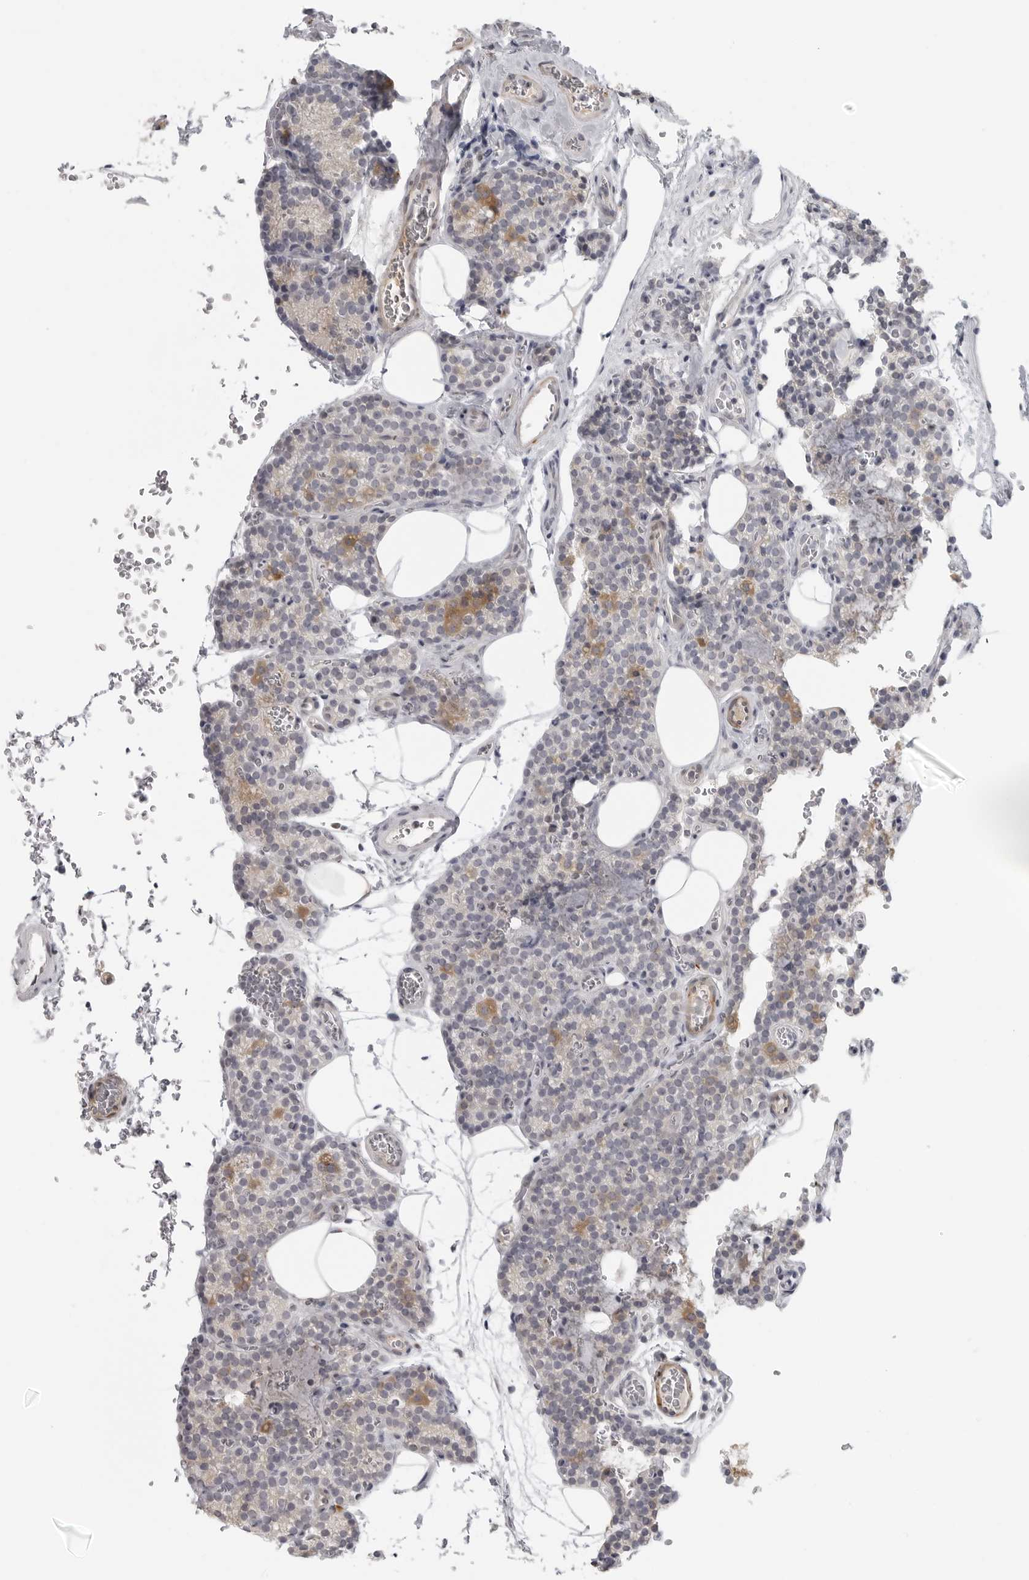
{"staining": {"intensity": "moderate", "quantity": "25%-75%", "location": "cytoplasmic/membranous"}, "tissue": "parathyroid gland", "cell_type": "Glandular cells", "image_type": "normal", "snomed": [{"axis": "morphology", "description": "Normal tissue, NOS"}, {"axis": "topography", "description": "Parathyroid gland"}], "caption": "Approximately 25%-75% of glandular cells in normal parathyroid gland demonstrate moderate cytoplasmic/membranous protein expression as visualized by brown immunohistochemical staining.", "gene": "MAP7D1", "patient": {"sex": "female", "age": 64}}